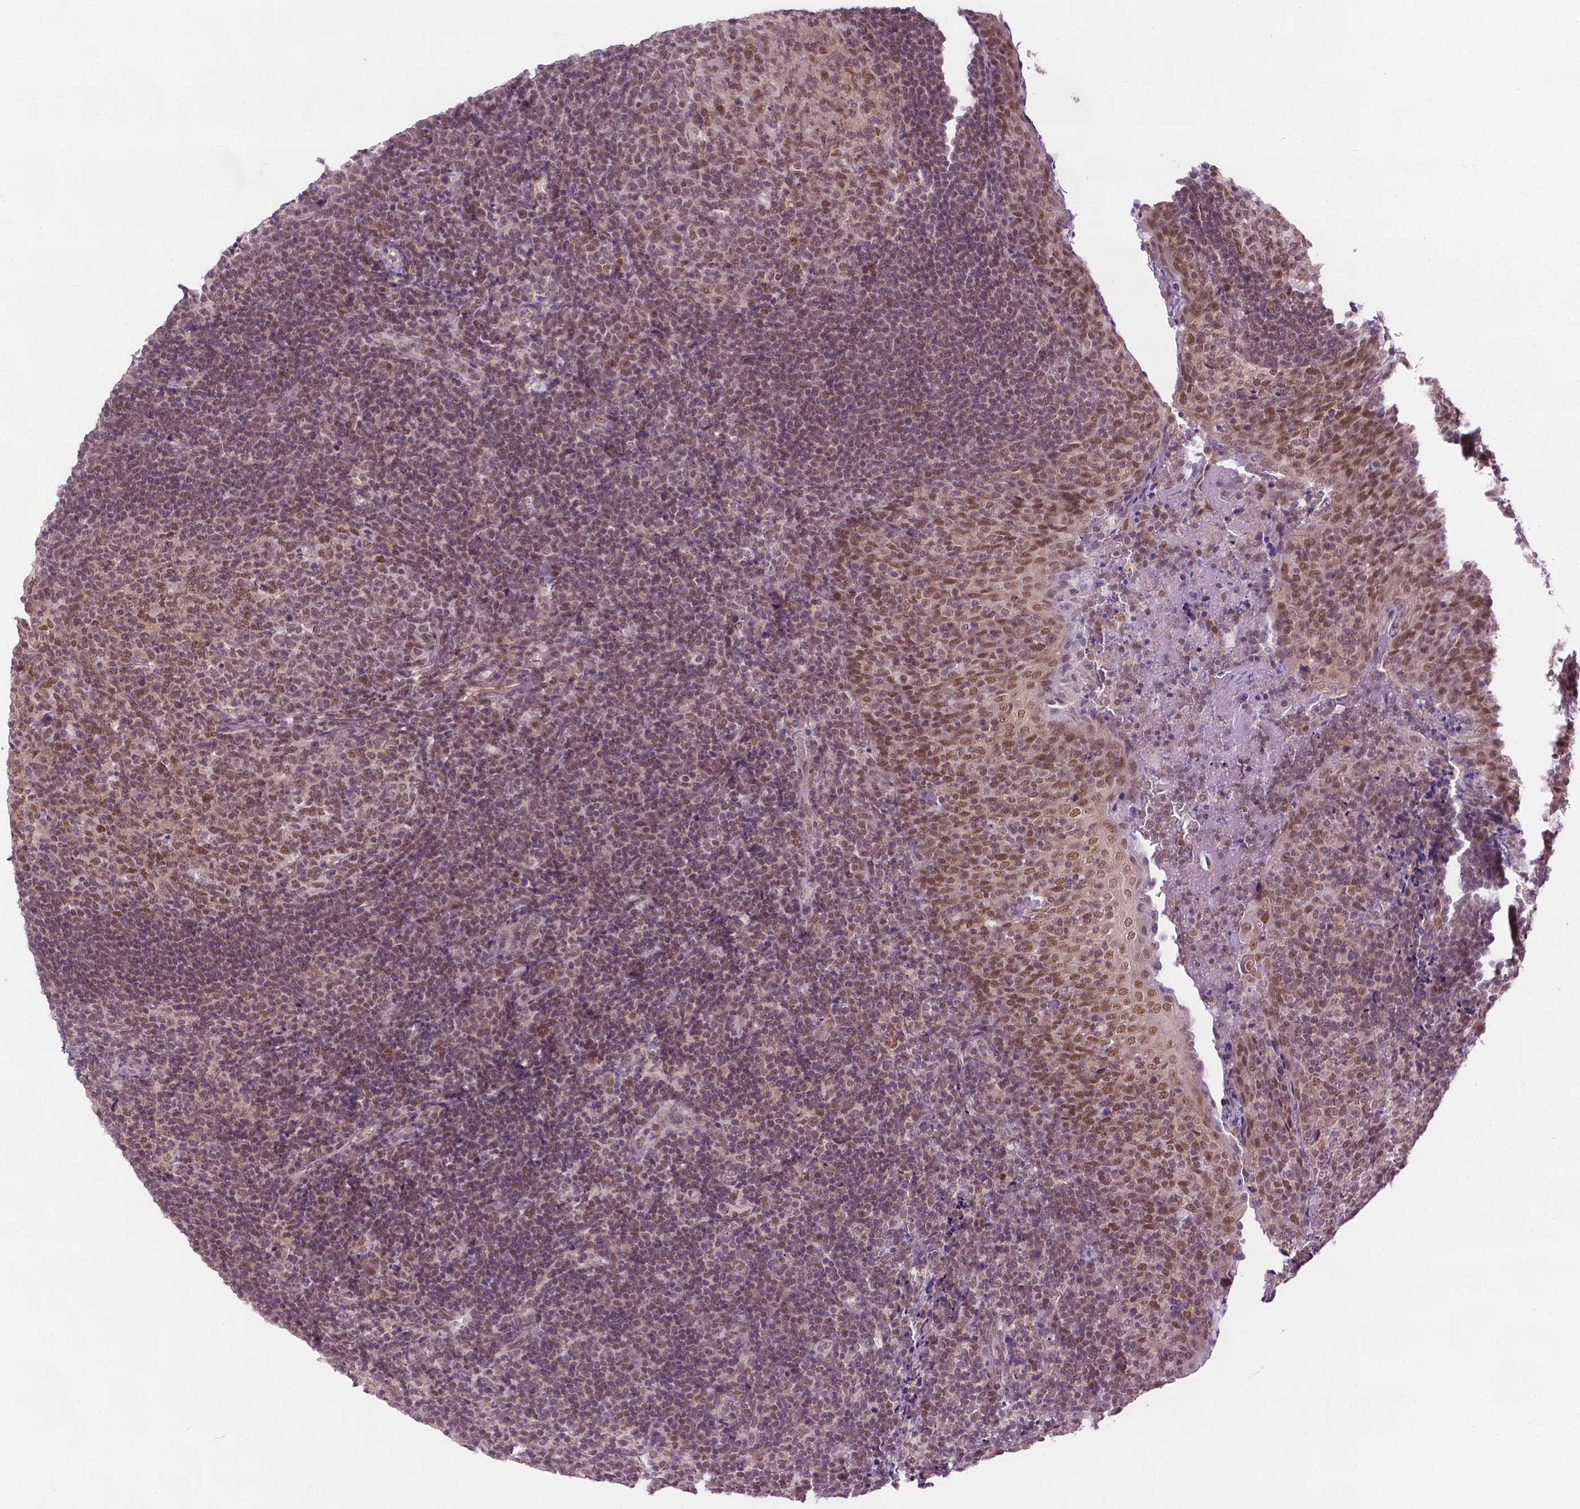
{"staining": {"intensity": "moderate", "quantity": "25%-75%", "location": "nuclear"}, "tissue": "tonsil", "cell_type": "Germinal center cells", "image_type": "normal", "snomed": [{"axis": "morphology", "description": "Normal tissue, NOS"}, {"axis": "topography", "description": "Tonsil"}], "caption": "Unremarkable tonsil was stained to show a protein in brown. There is medium levels of moderate nuclear positivity in approximately 25%-75% of germinal center cells.", "gene": "UBQLN4", "patient": {"sex": "female", "age": 10}}